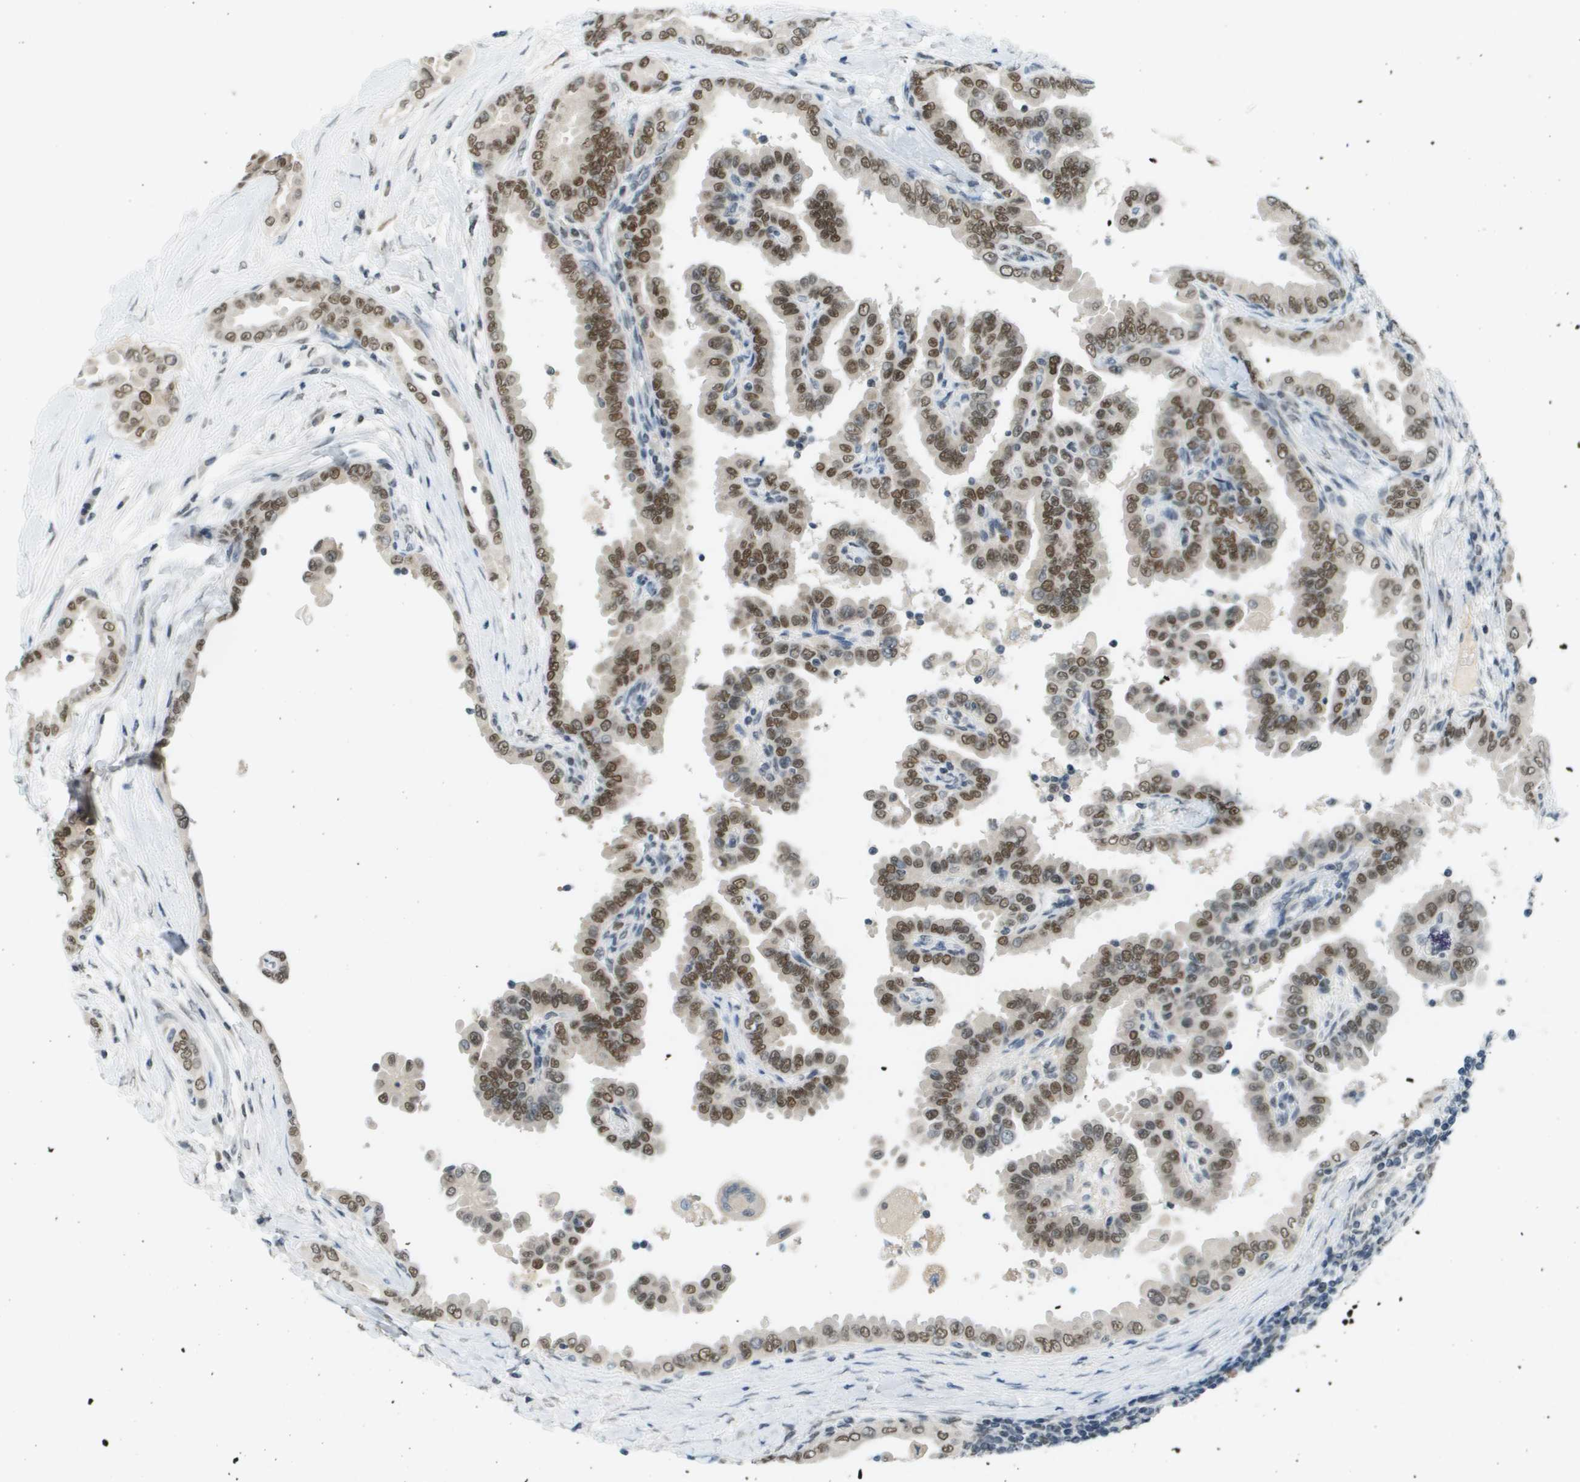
{"staining": {"intensity": "moderate", "quantity": ">75%", "location": "nuclear"}, "tissue": "thyroid cancer", "cell_type": "Tumor cells", "image_type": "cancer", "snomed": [{"axis": "morphology", "description": "Papillary adenocarcinoma, NOS"}, {"axis": "topography", "description": "Thyroid gland"}], "caption": "High-magnification brightfield microscopy of thyroid papillary adenocarcinoma stained with DAB (brown) and counterstained with hematoxylin (blue). tumor cells exhibit moderate nuclear expression is present in about>75% of cells. (Stains: DAB (3,3'-diaminobenzidine) in brown, nuclei in blue, Microscopy: brightfield microscopy at high magnification).", "gene": "CBX5", "patient": {"sex": "male", "age": 33}}